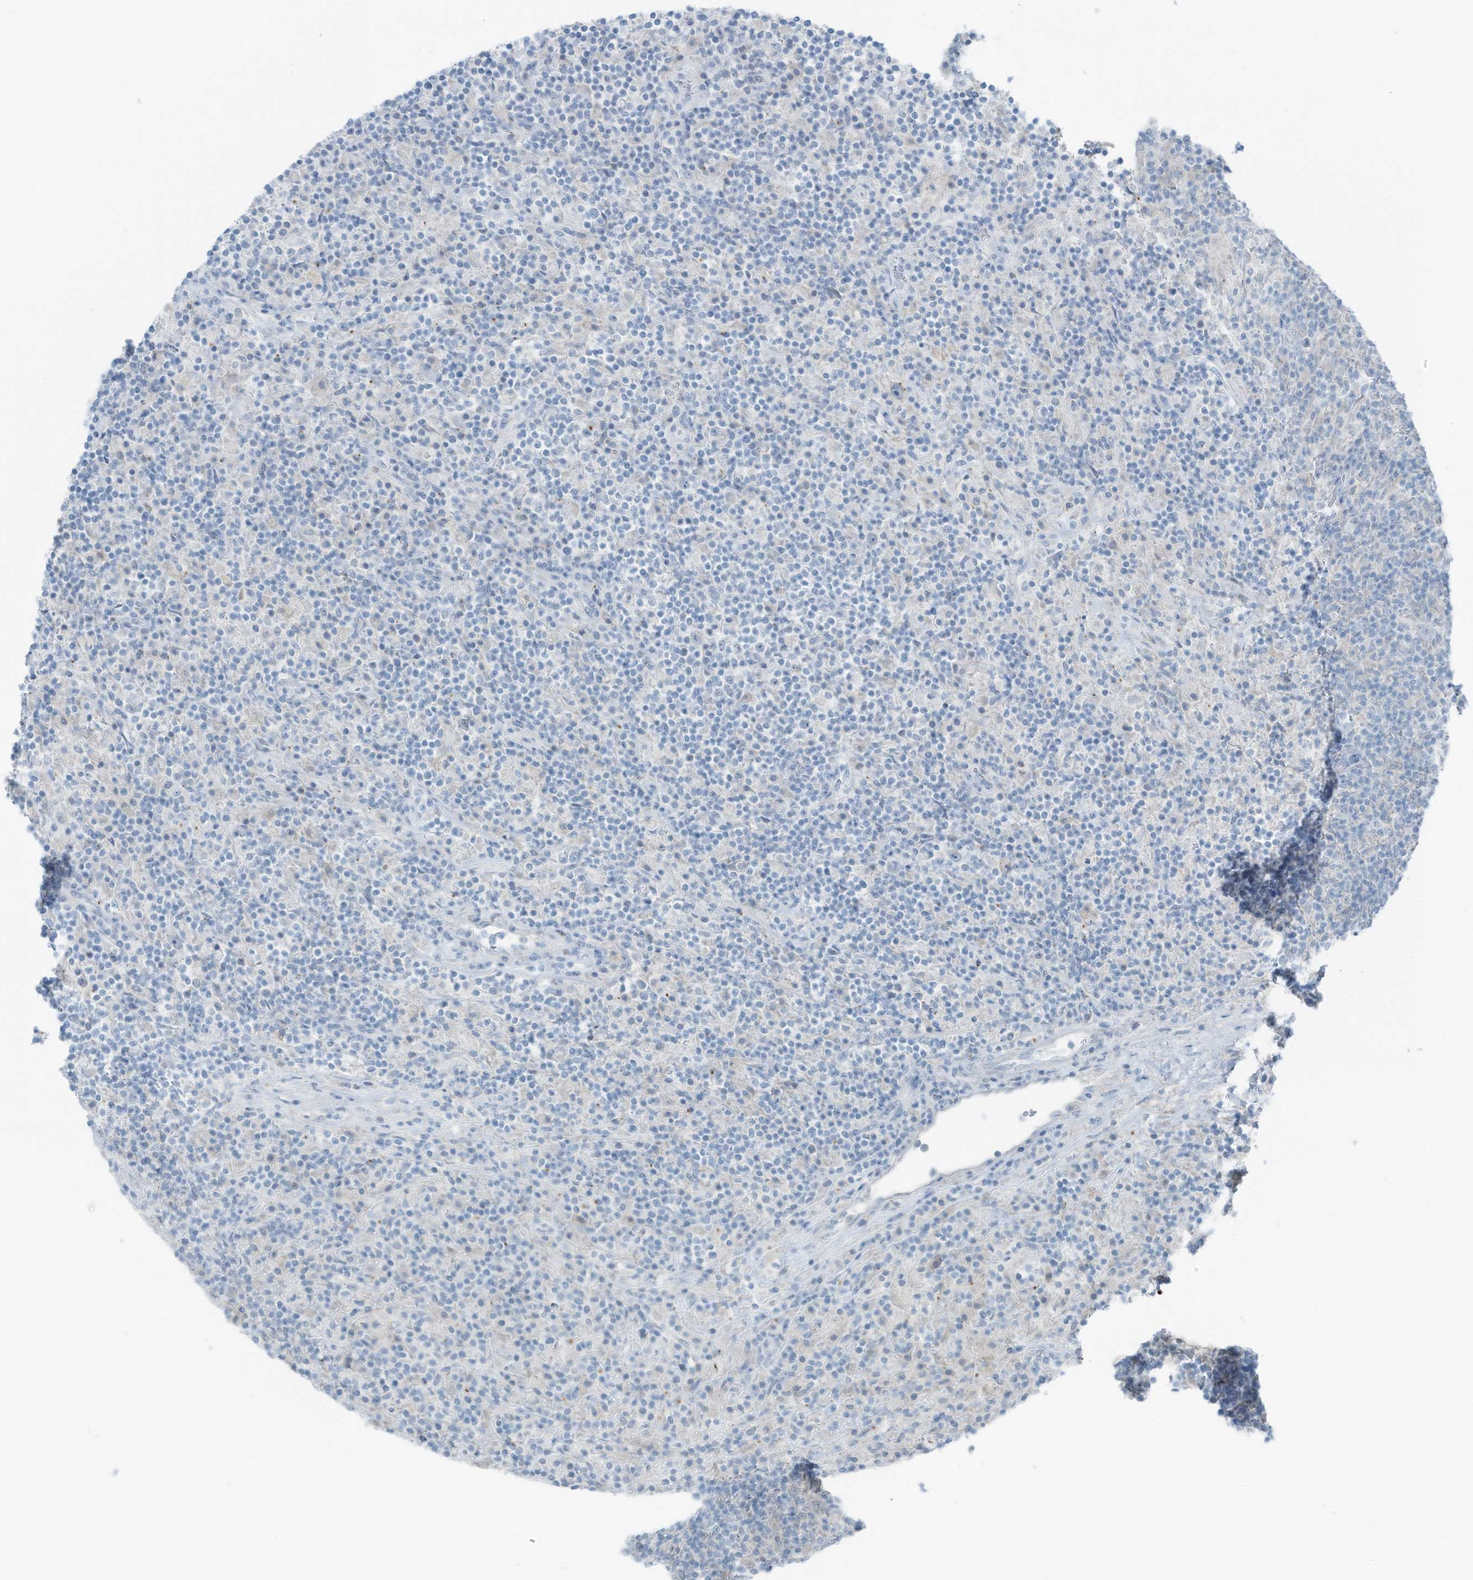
{"staining": {"intensity": "negative", "quantity": "none", "location": "none"}, "tissue": "lymphoma", "cell_type": "Tumor cells", "image_type": "cancer", "snomed": [{"axis": "morphology", "description": "Hodgkin's disease, NOS"}, {"axis": "topography", "description": "Lymph node"}], "caption": "The image shows no staining of tumor cells in lymphoma.", "gene": "SLC25A43", "patient": {"sex": "male", "age": 70}}